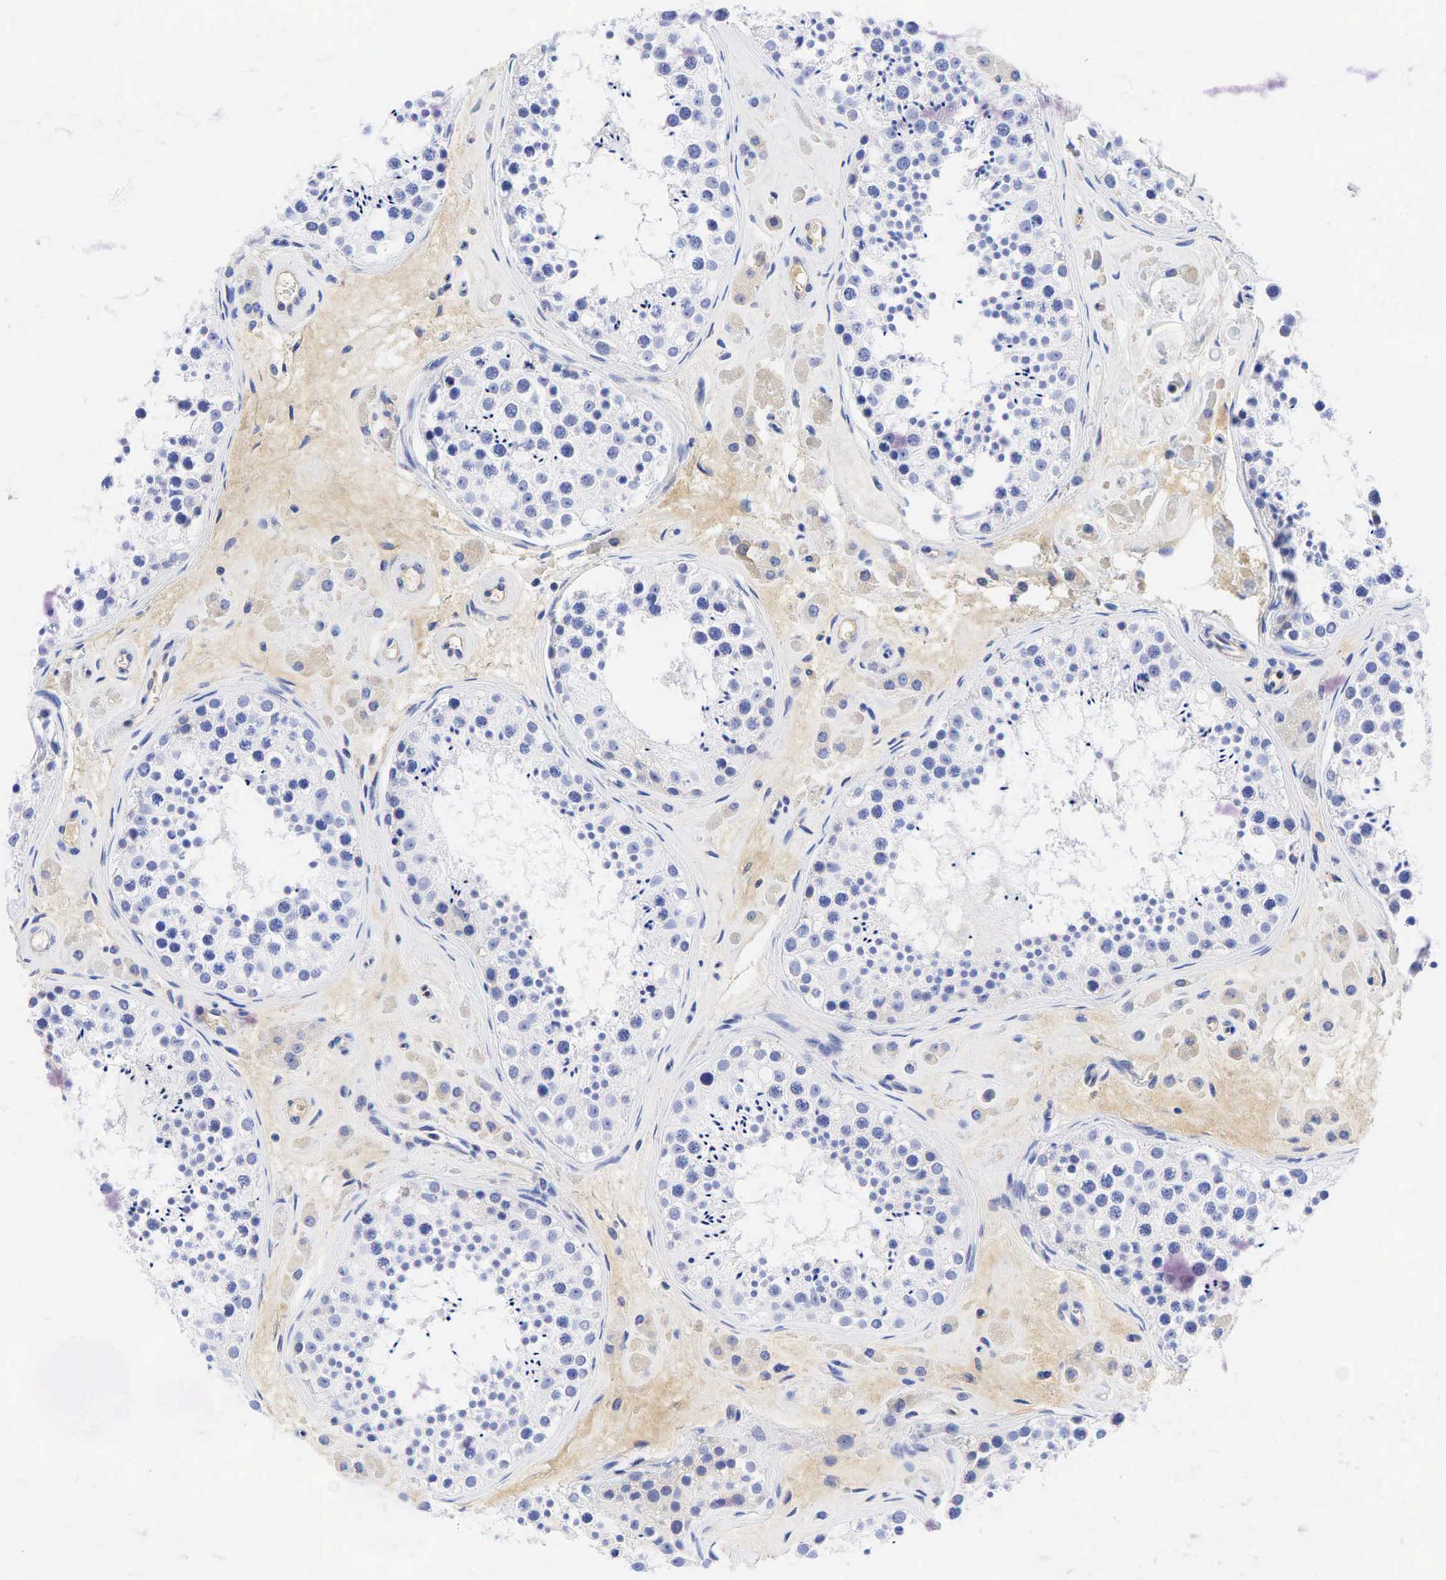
{"staining": {"intensity": "negative", "quantity": "none", "location": "none"}, "tissue": "testis", "cell_type": "Cells in seminiferous ducts", "image_type": "normal", "snomed": [{"axis": "morphology", "description": "Normal tissue, NOS"}, {"axis": "topography", "description": "Testis"}], "caption": "Histopathology image shows no protein positivity in cells in seminiferous ducts of benign testis.", "gene": "TNFRSF8", "patient": {"sex": "male", "age": 38}}